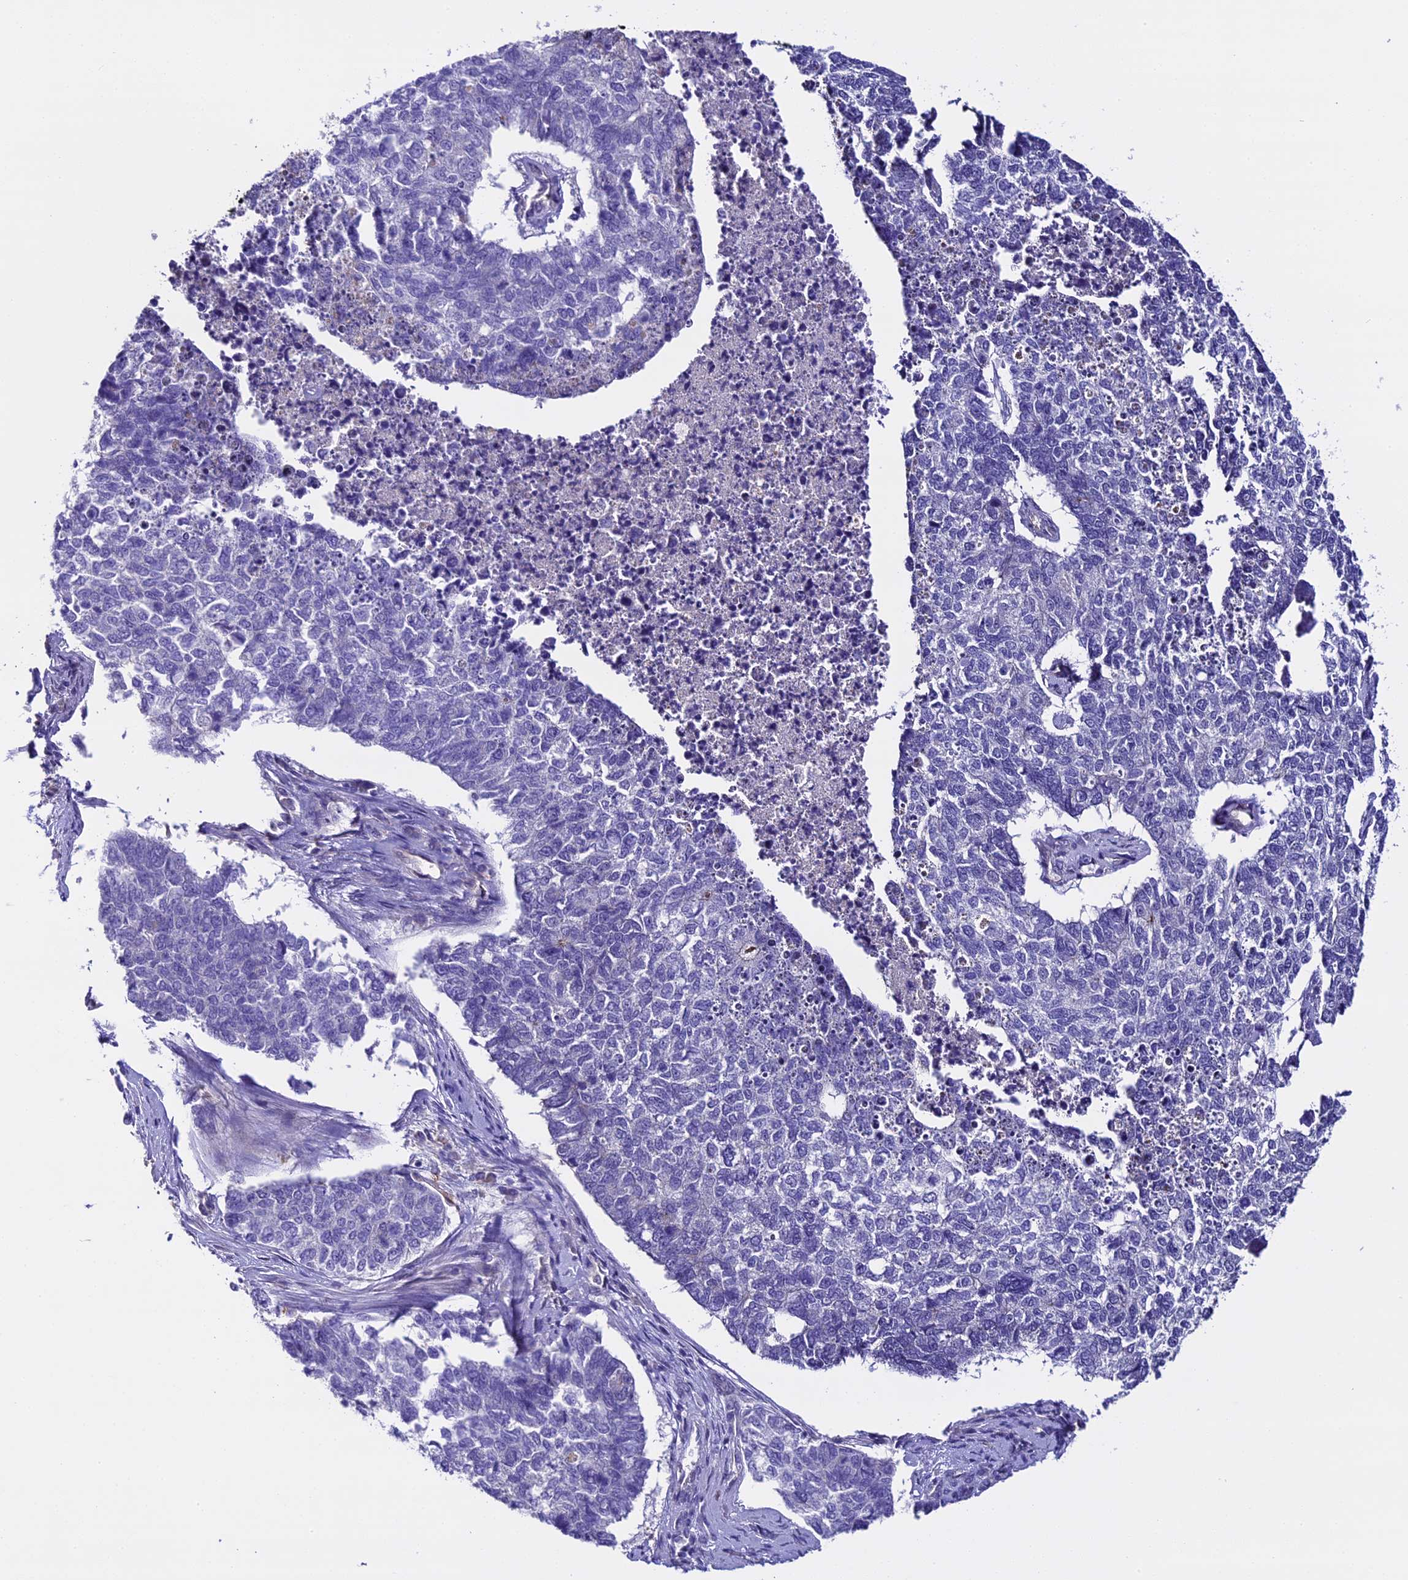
{"staining": {"intensity": "negative", "quantity": "none", "location": "none"}, "tissue": "cervical cancer", "cell_type": "Tumor cells", "image_type": "cancer", "snomed": [{"axis": "morphology", "description": "Squamous cell carcinoma, NOS"}, {"axis": "topography", "description": "Cervix"}], "caption": "IHC of human squamous cell carcinoma (cervical) reveals no positivity in tumor cells.", "gene": "NOD2", "patient": {"sex": "female", "age": 63}}